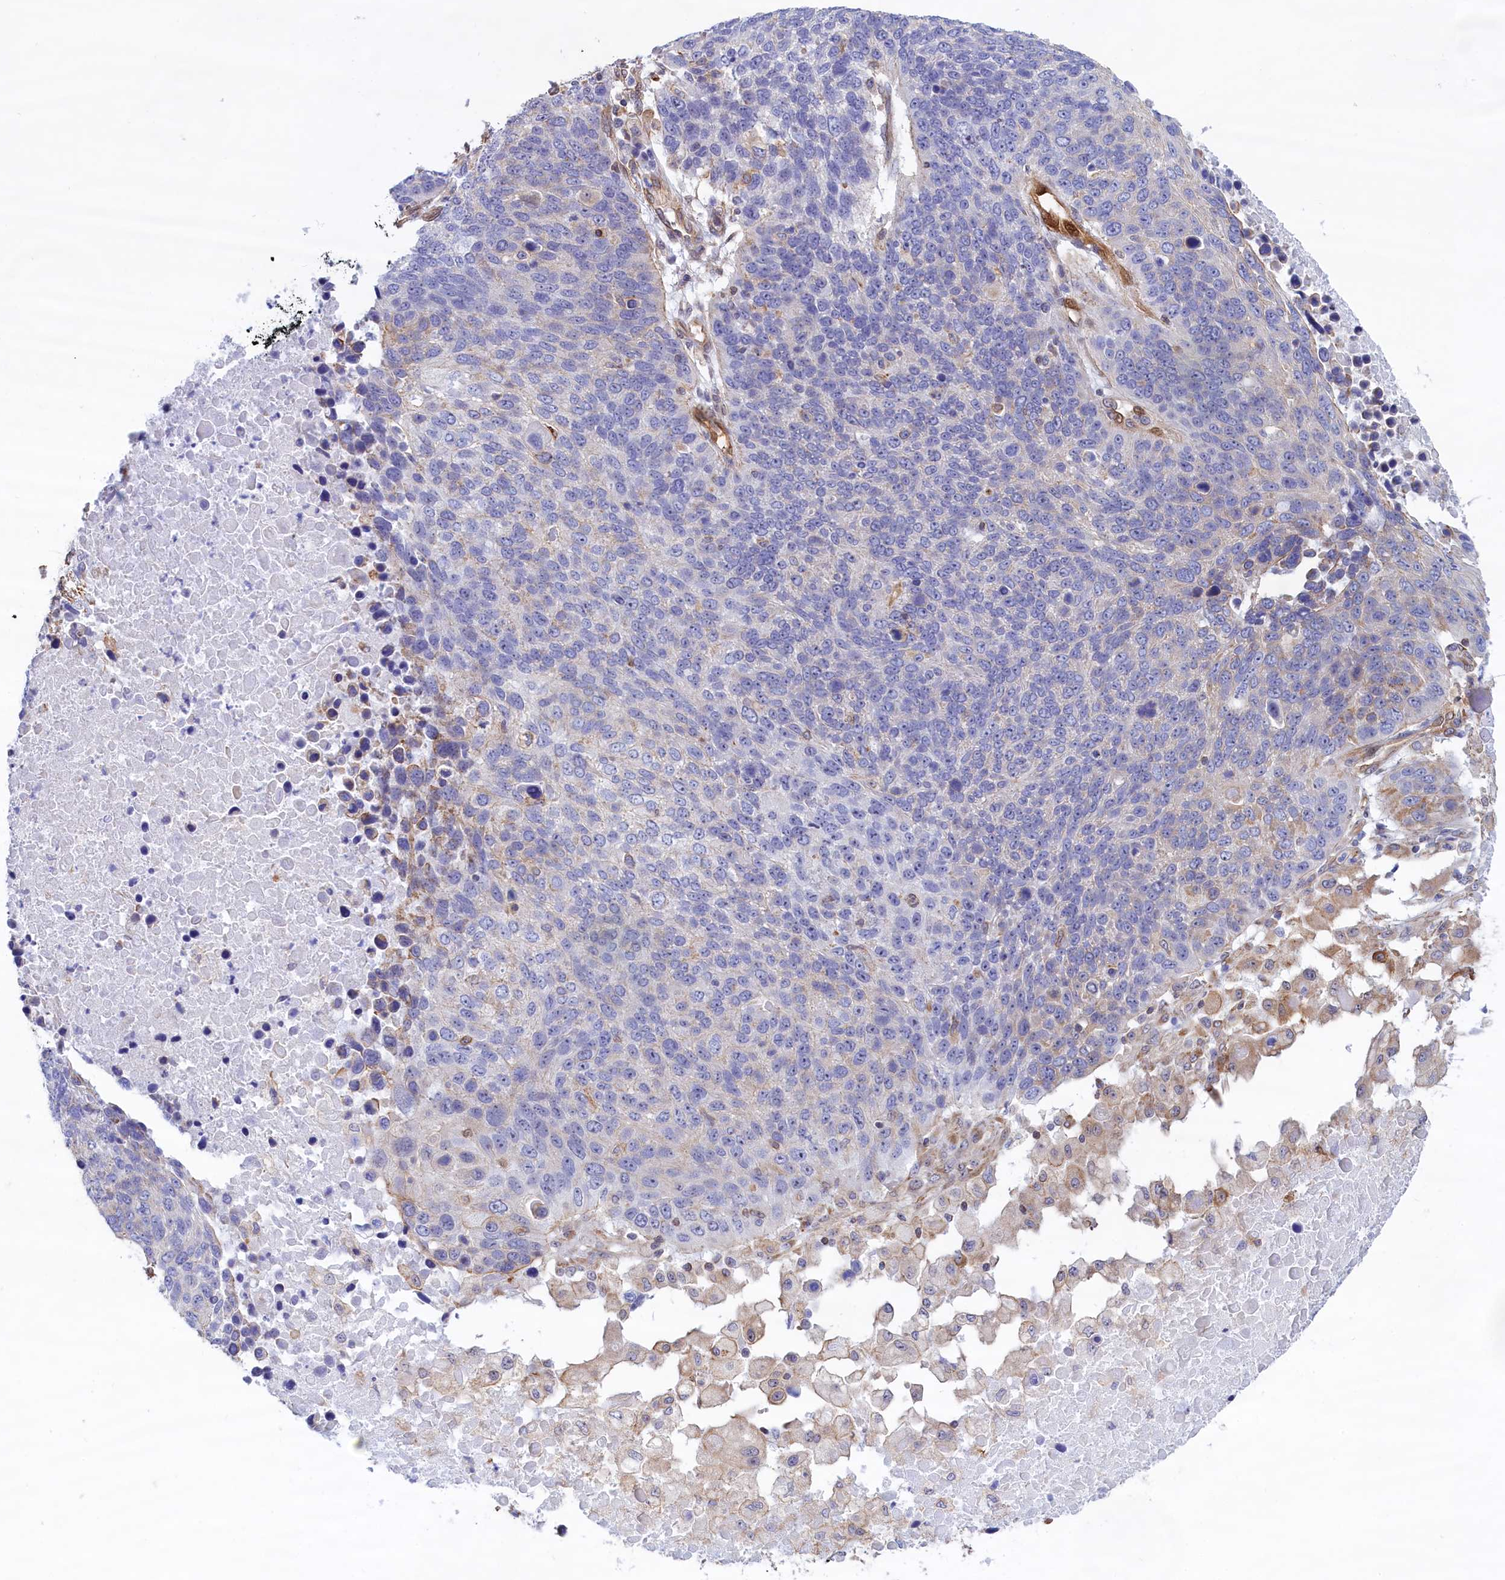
{"staining": {"intensity": "negative", "quantity": "none", "location": "none"}, "tissue": "lung cancer", "cell_type": "Tumor cells", "image_type": "cancer", "snomed": [{"axis": "morphology", "description": "Normal tissue, NOS"}, {"axis": "morphology", "description": "Squamous cell carcinoma, NOS"}, {"axis": "topography", "description": "Lymph node"}, {"axis": "topography", "description": "Lung"}], "caption": "Tumor cells show no significant protein positivity in lung cancer (squamous cell carcinoma). Nuclei are stained in blue.", "gene": "ABCC12", "patient": {"sex": "male", "age": 66}}